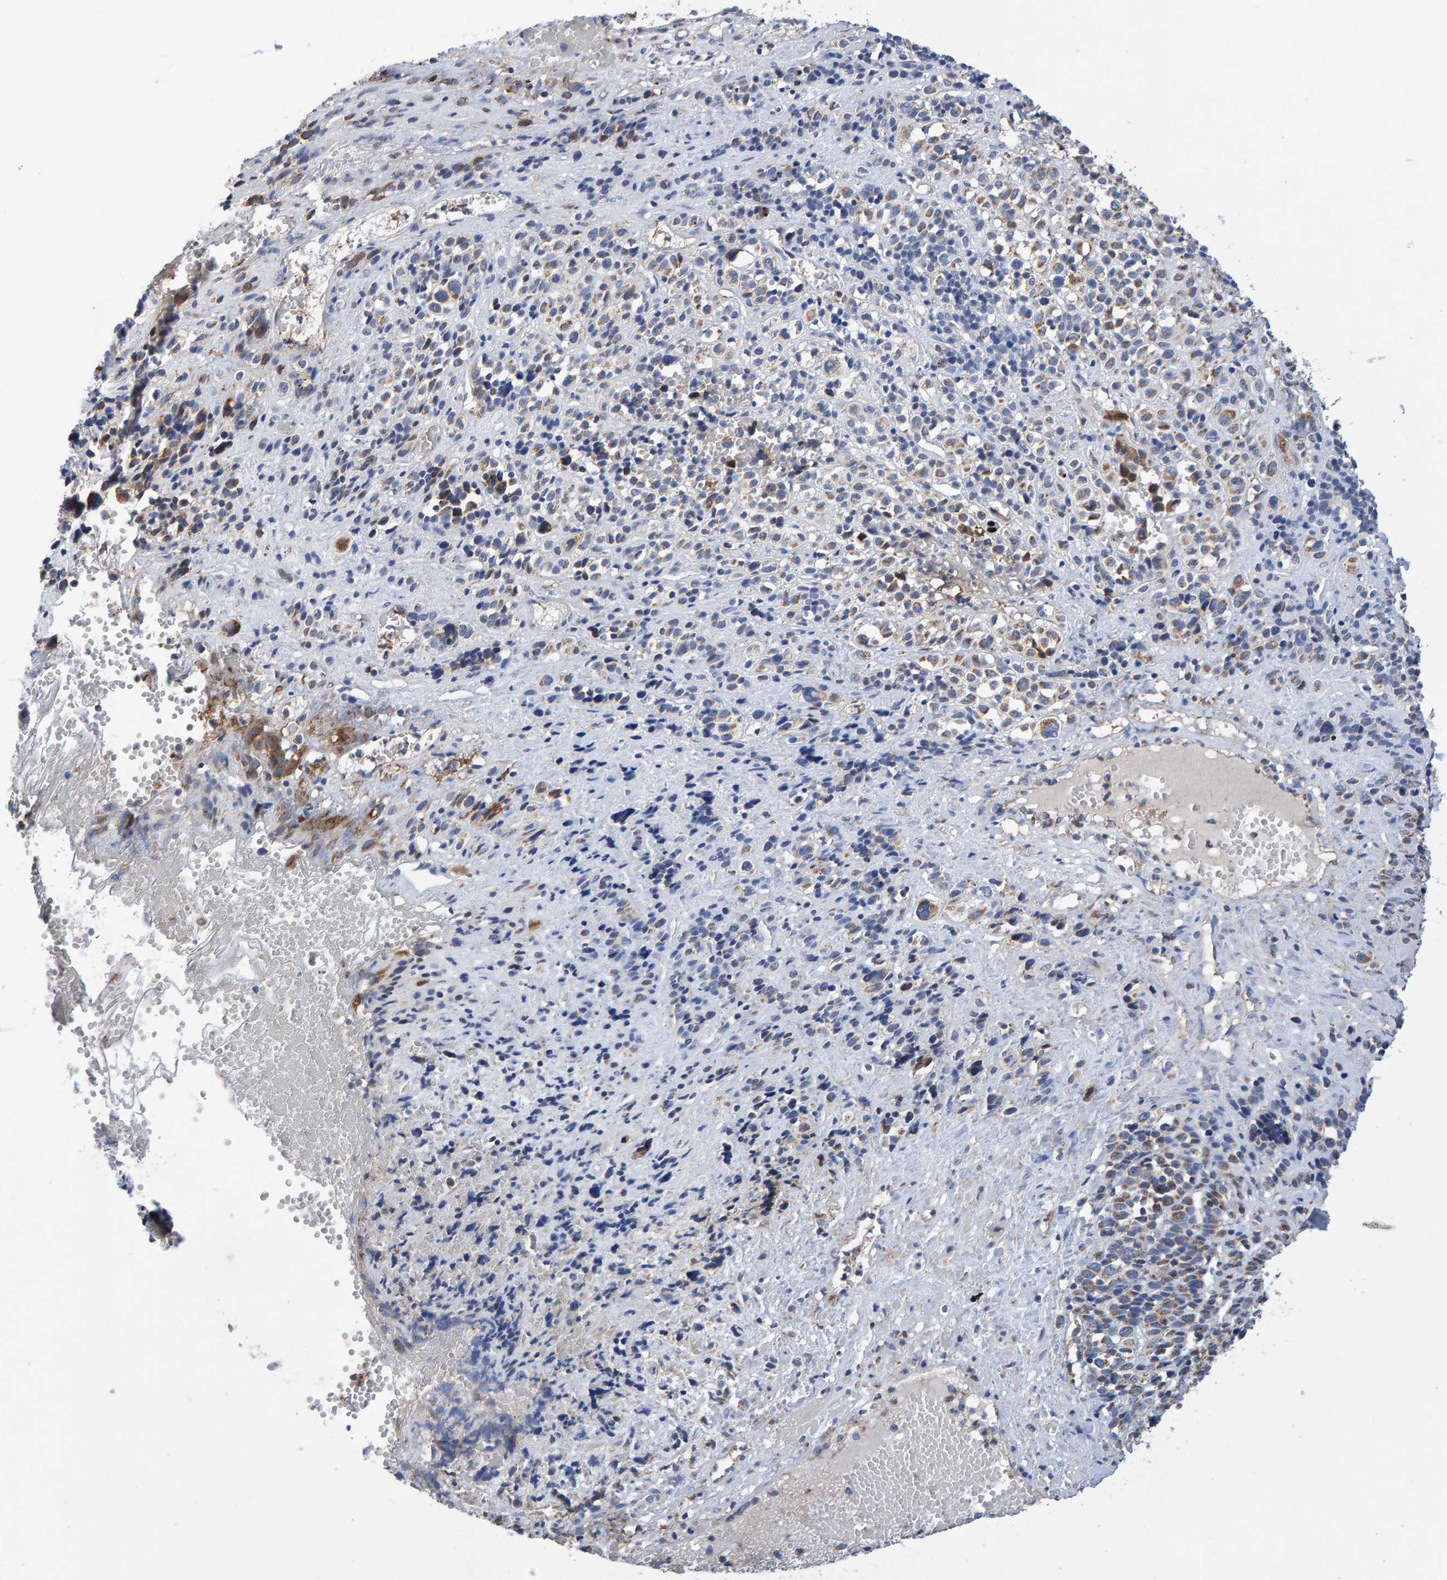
{"staining": {"intensity": "moderate", "quantity": "<25%", "location": "cytoplasmic/membranous"}, "tissue": "melanoma", "cell_type": "Tumor cells", "image_type": "cancer", "snomed": [{"axis": "morphology", "description": "Malignant melanoma, Metastatic site"}, {"axis": "topography", "description": "Skin"}], "caption": "About <25% of tumor cells in melanoma show moderate cytoplasmic/membranous protein staining as visualized by brown immunohistochemical staining.", "gene": "EFR3A", "patient": {"sex": "female", "age": 74}}